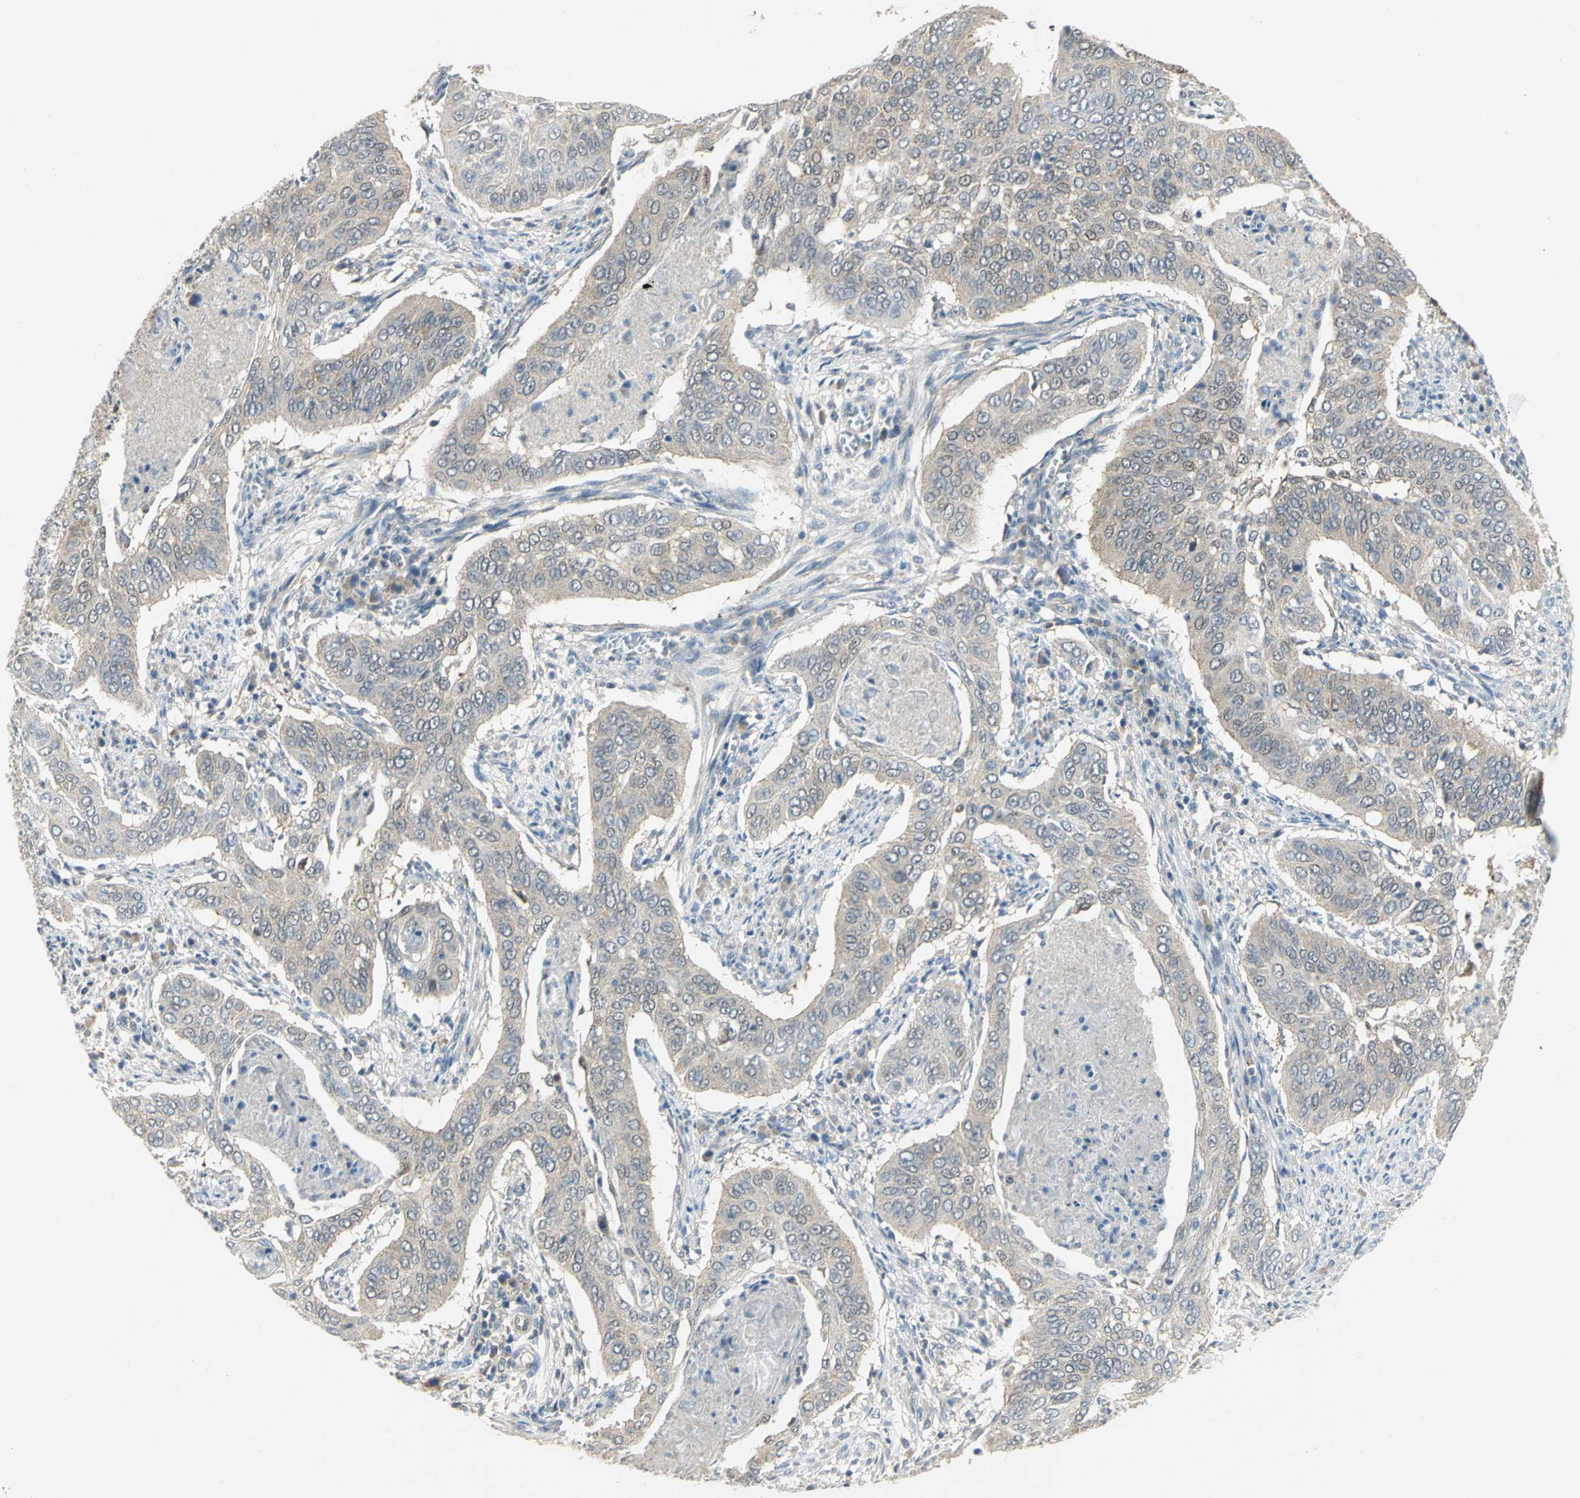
{"staining": {"intensity": "weak", "quantity": "25%-75%", "location": "cytoplasmic/membranous"}, "tissue": "cervical cancer", "cell_type": "Tumor cells", "image_type": "cancer", "snomed": [{"axis": "morphology", "description": "Squamous cell carcinoma, NOS"}, {"axis": "topography", "description": "Cervix"}], "caption": "A brown stain shows weak cytoplasmic/membranous positivity of a protein in human squamous cell carcinoma (cervical) tumor cells.", "gene": "PPIA", "patient": {"sex": "female", "age": 39}}